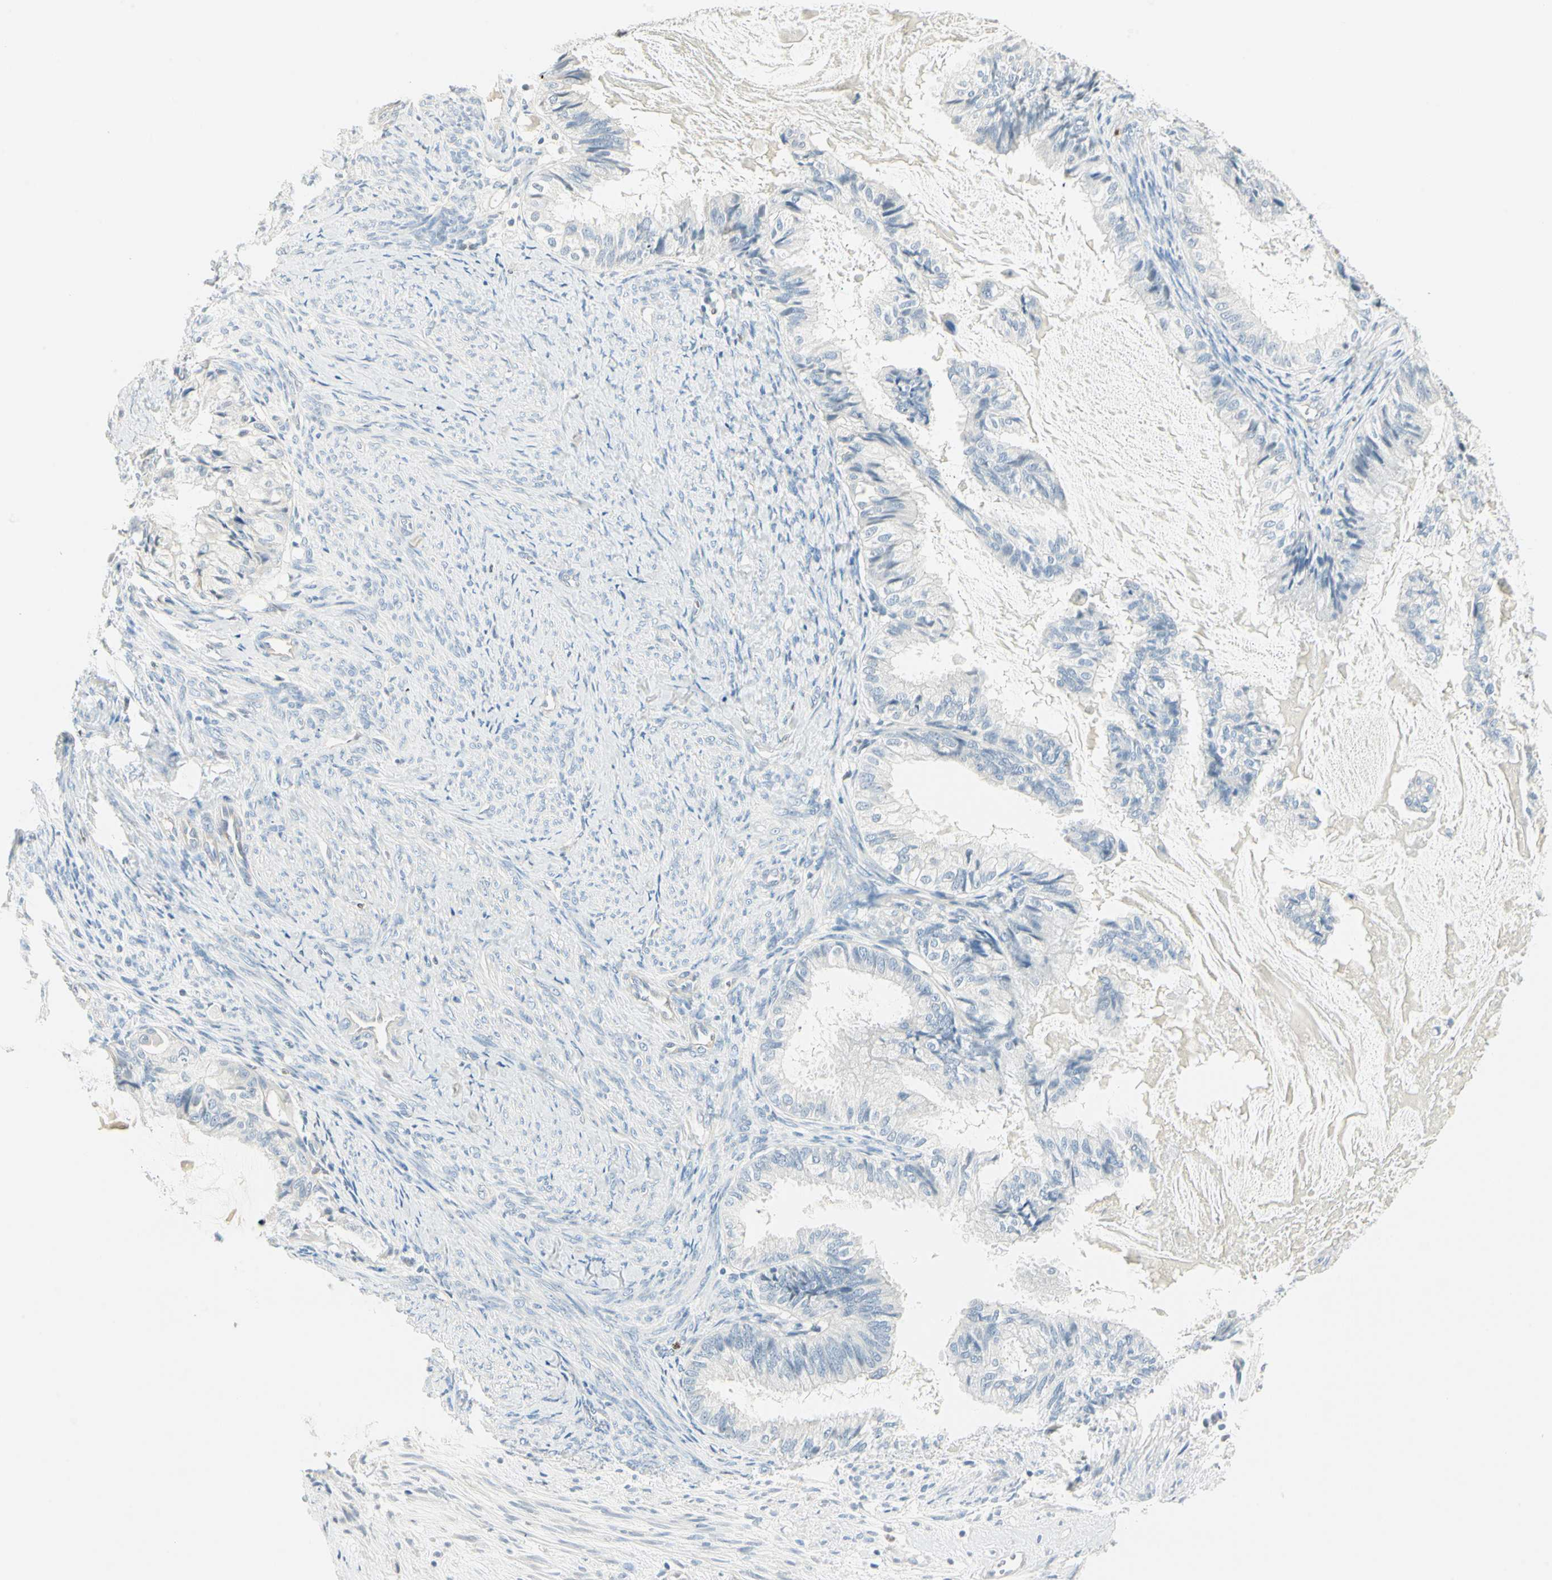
{"staining": {"intensity": "negative", "quantity": "none", "location": "none"}, "tissue": "cervical cancer", "cell_type": "Tumor cells", "image_type": "cancer", "snomed": [{"axis": "morphology", "description": "Normal tissue, NOS"}, {"axis": "morphology", "description": "Adenocarcinoma, NOS"}, {"axis": "topography", "description": "Cervix"}, {"axis": "topography", "description": "Endometrium"}], "caption": "Tumor cells are negative for brown protein staining in cervical cancer. (Immunohistochemistry, brightfield microscopy, high magnification).", "gene": "MLLT10", "patient": {"sex": "female", "age": 86}}